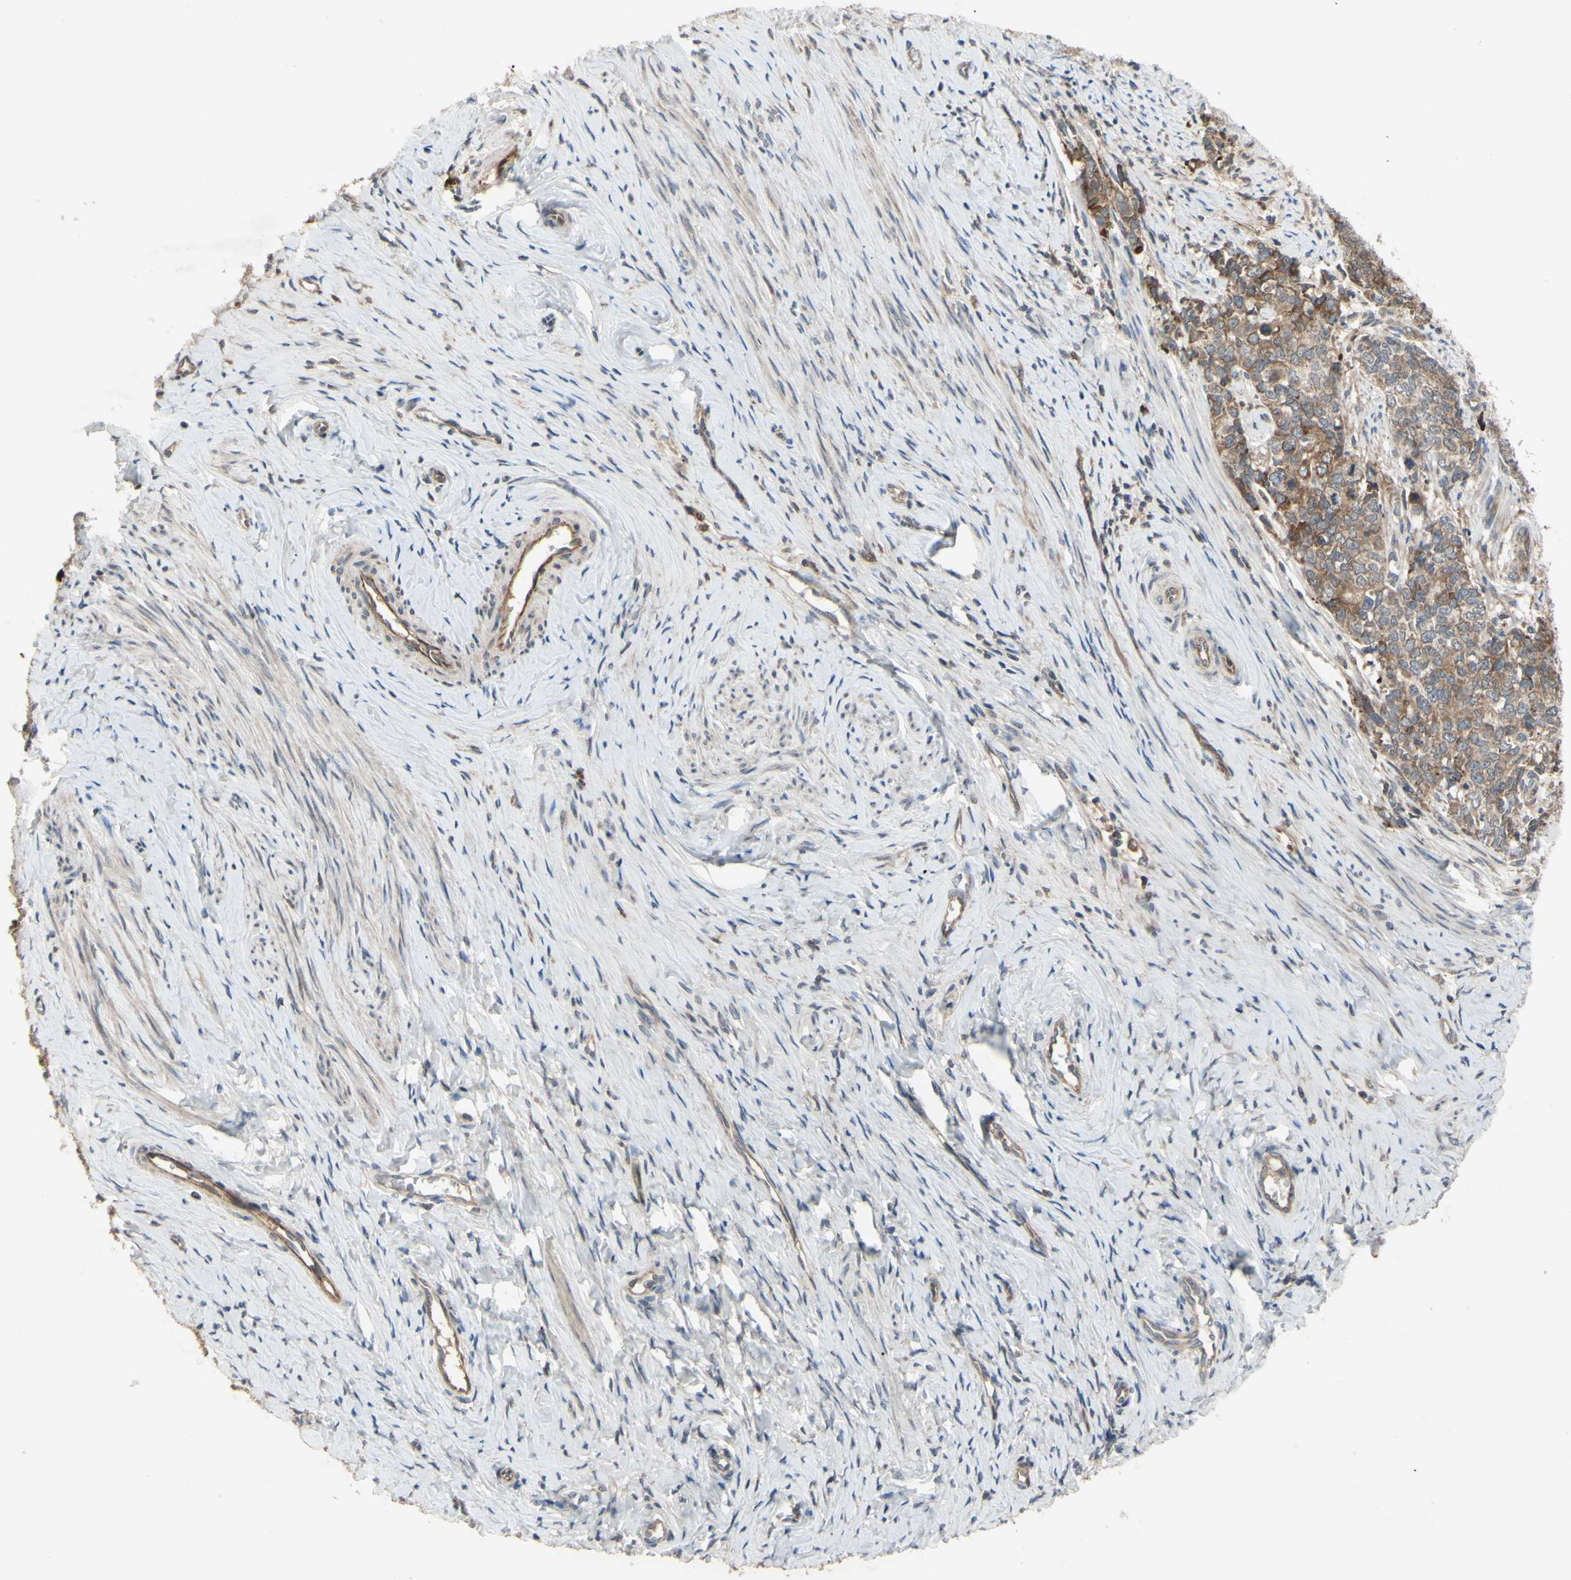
{"staining": {"intensity": "moderate", "quantity": "25%-75%", "location": "cytoplasmic/membranous"}, "tissue": "cervical cancer", "cell_type": "Tumor cells", "image_type": "cancer", "snomed": [{"axis": "morphology", "description": "Squamous cell carcinoma, NOS"}, {"axis": "topography", "description": "Cervix"}], "caption": "Approximately 25%-75% of tumor cells in human cervical cancer (squamous cell carcinoma) display moderate cytoplasmic/membranous protein expression as visualized by brown immunohistochemical staining.", "gene": "XIAP", "patient": {"sex": "female", "age": 63}}